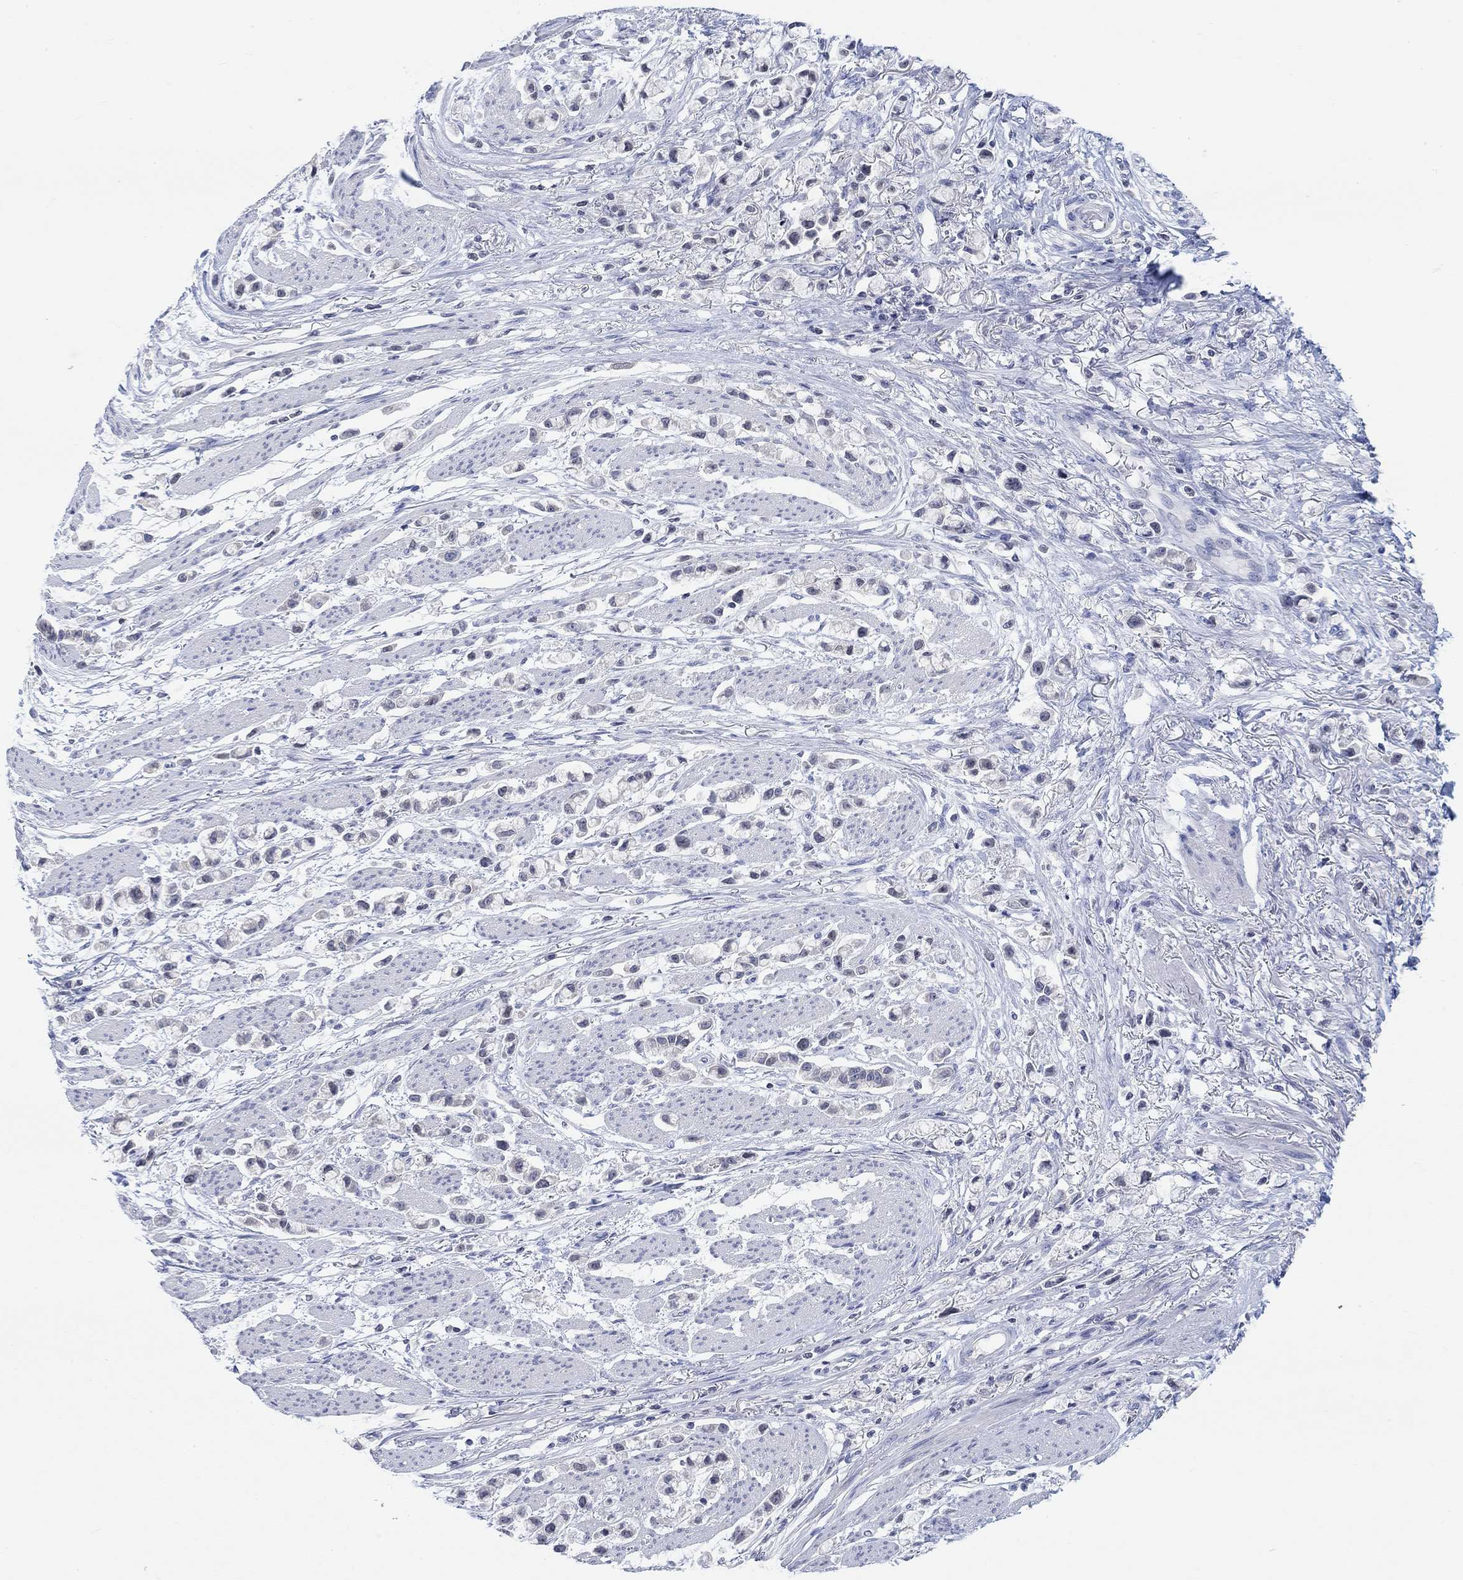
{"staining": {"intensity": "negative", "quantity": "none", "location": "none"}, "tissue": "stomach cancer", "cell_type": "Tumor cells", "image_type": "cancer", "snomed": [{"axis": "morphology", "description": "Adenocarcinoma, NOS"}, {"axis": "topography", "description": "Stomach"}], "caption": "Adenocarcinoma (stomach) was stained to show a protein in brown. There is no significant expression in tumor cells.", "gene": "ATP6V1E2", "patient": {"sex": "female", "age": 81}}